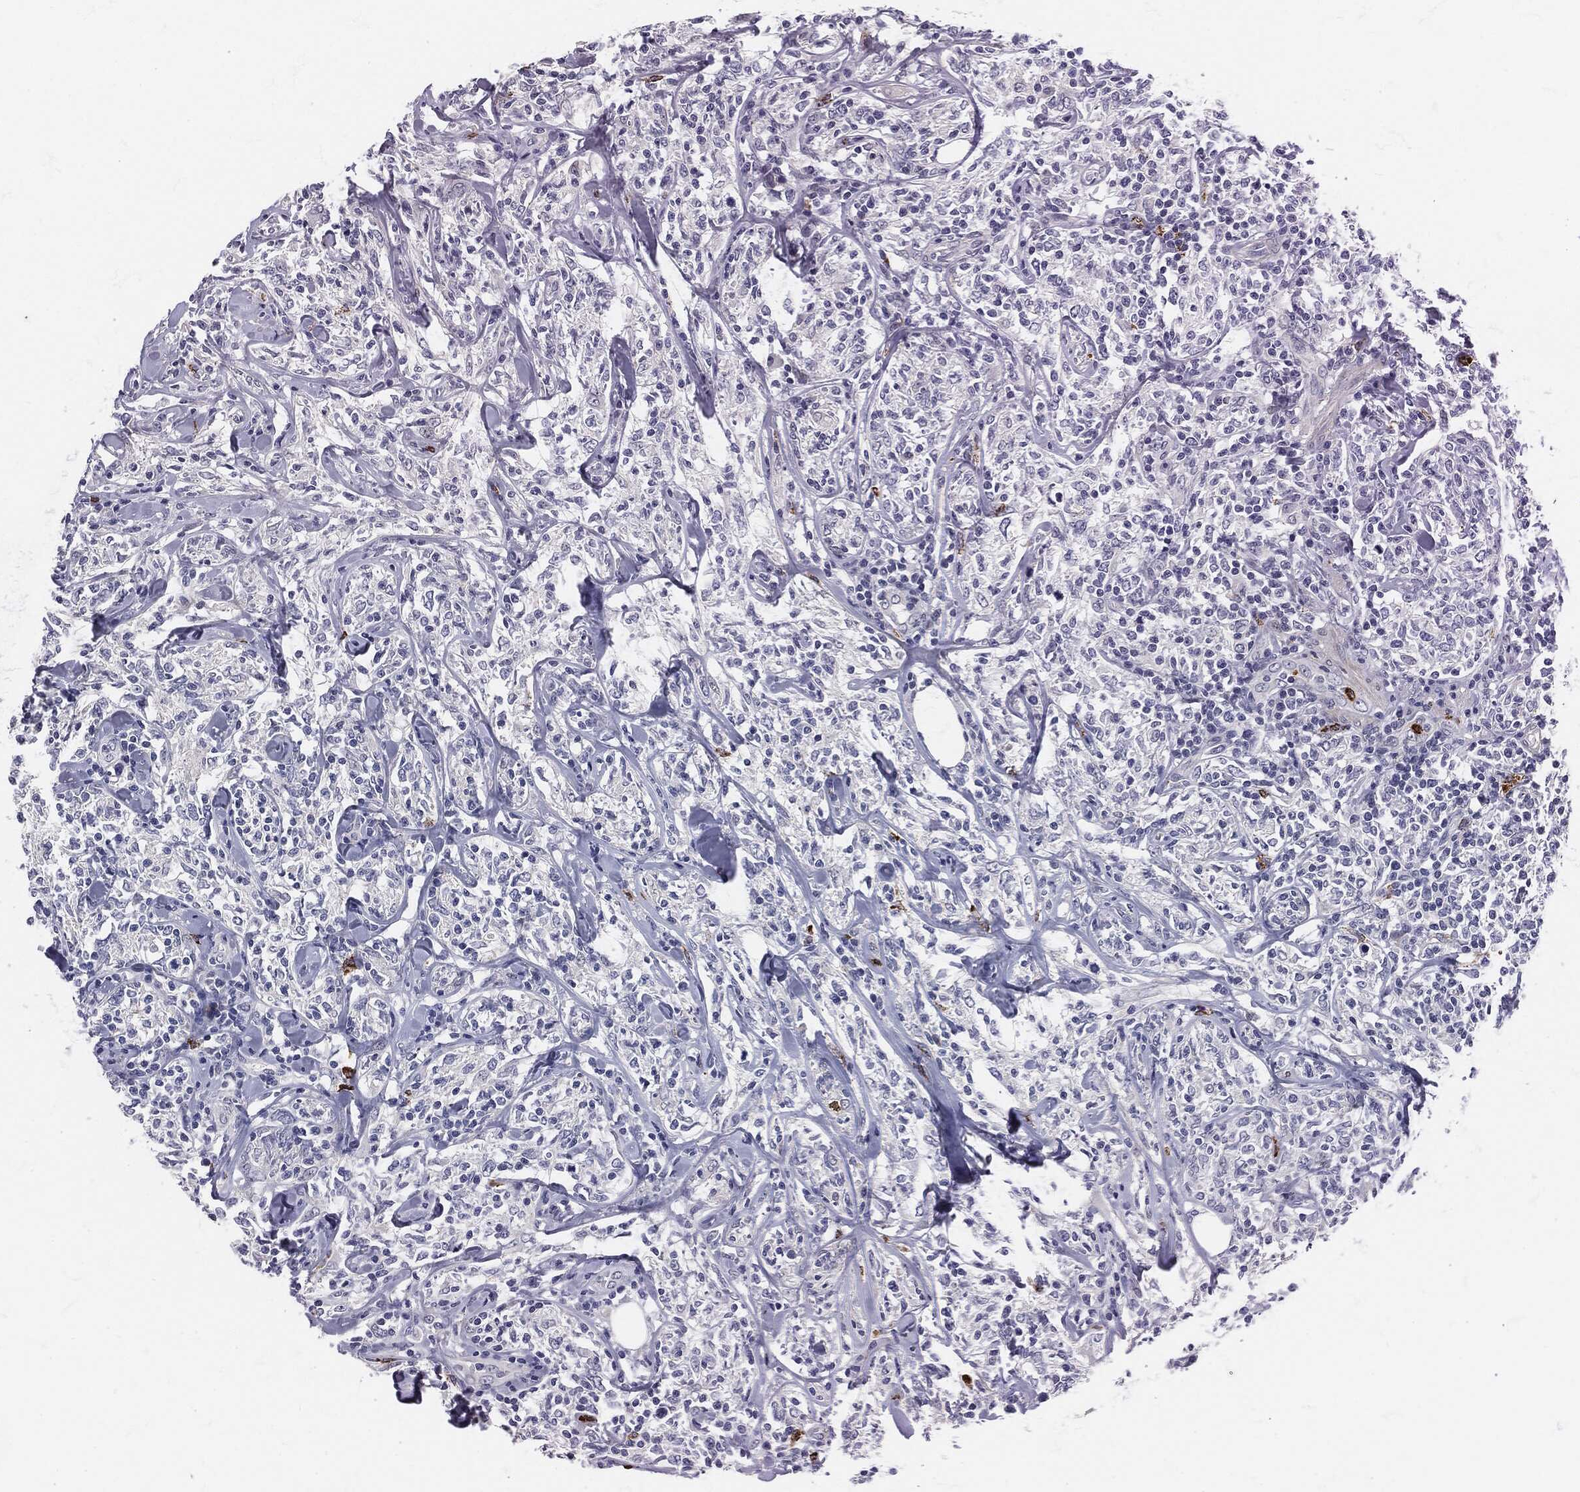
{"staining": {"intensity": "negative", "quantity": "none", "location": "none"}, "tissue": "lymphoma", "cell_type": "Tumor cells", "image_type": "cancer", "snomed": [{"axis": "morphology", "description": "Malignant lymphoma, non-Hodgkin's type, High grade"}, {"axis": "topography", "description": "Lymph node"}], "caption": "Protein analysis of lymphoma displays no significant expression in tumor cells. (DAB immunohistochemistry (IHC), high magnification).", "gene": "MPO", "patient": {"sex": "female", "age": 84}}